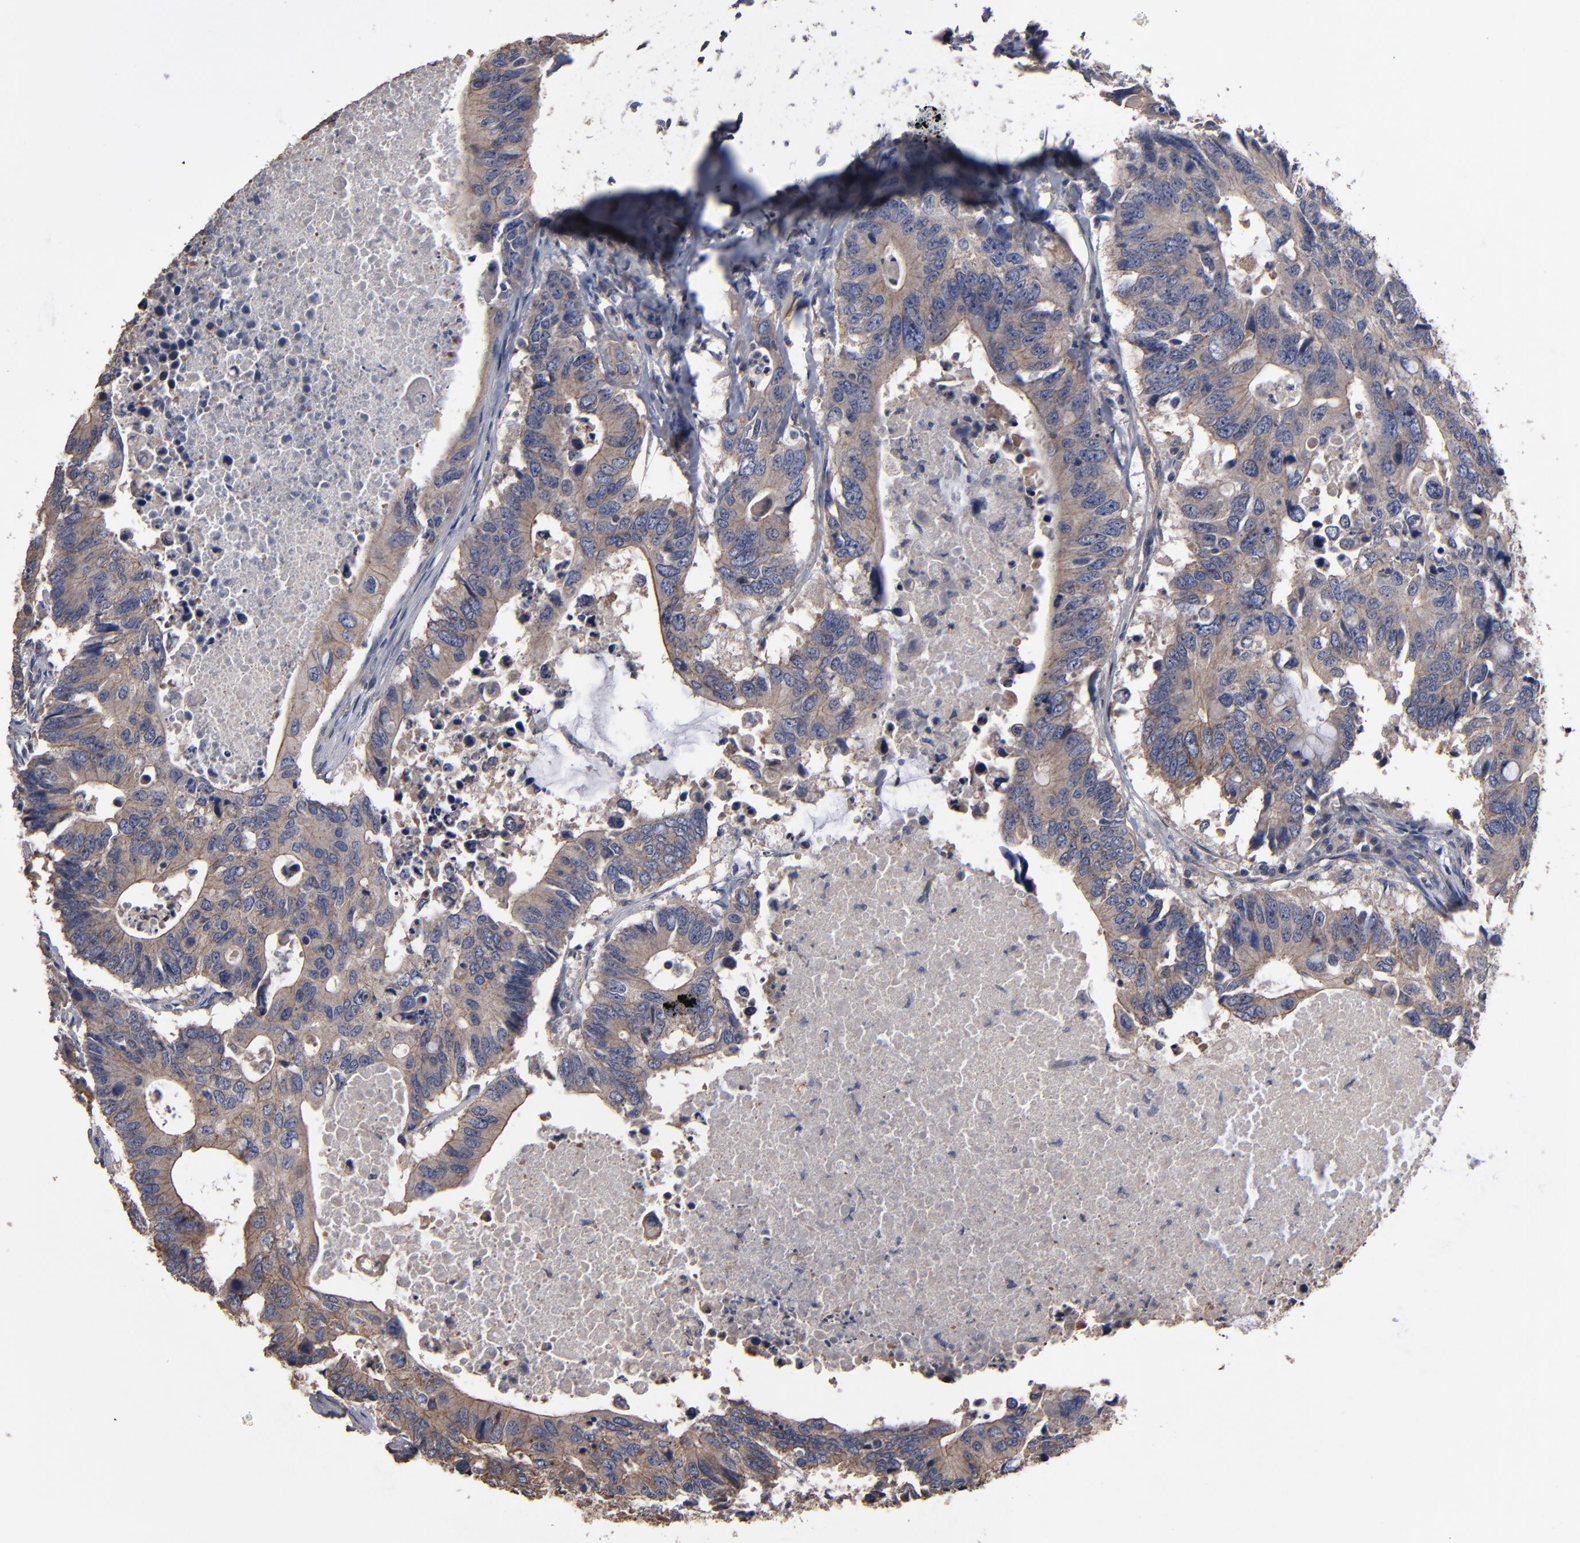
{"staining": {"intensity": "weak", "quantity": ">75%", "location": "cytoplasmic/membranous"}, "tissue": "colorectal cancer", "cell_type": "Tumor cells", "image_type": "cancer", "snomed": [{"axis": "morphology", "description": "Adenocarcinoma, NOS"}, {"axis": "topography", "description": "Colon"}], "caption": "Tumor cells exhibit low levels of weak cytoplasmic/membranous staining in about >75% of cells in colorectal adenocarcinoma.", "gene": "DMD", "patient": {"sex": "male", "age": 71}}